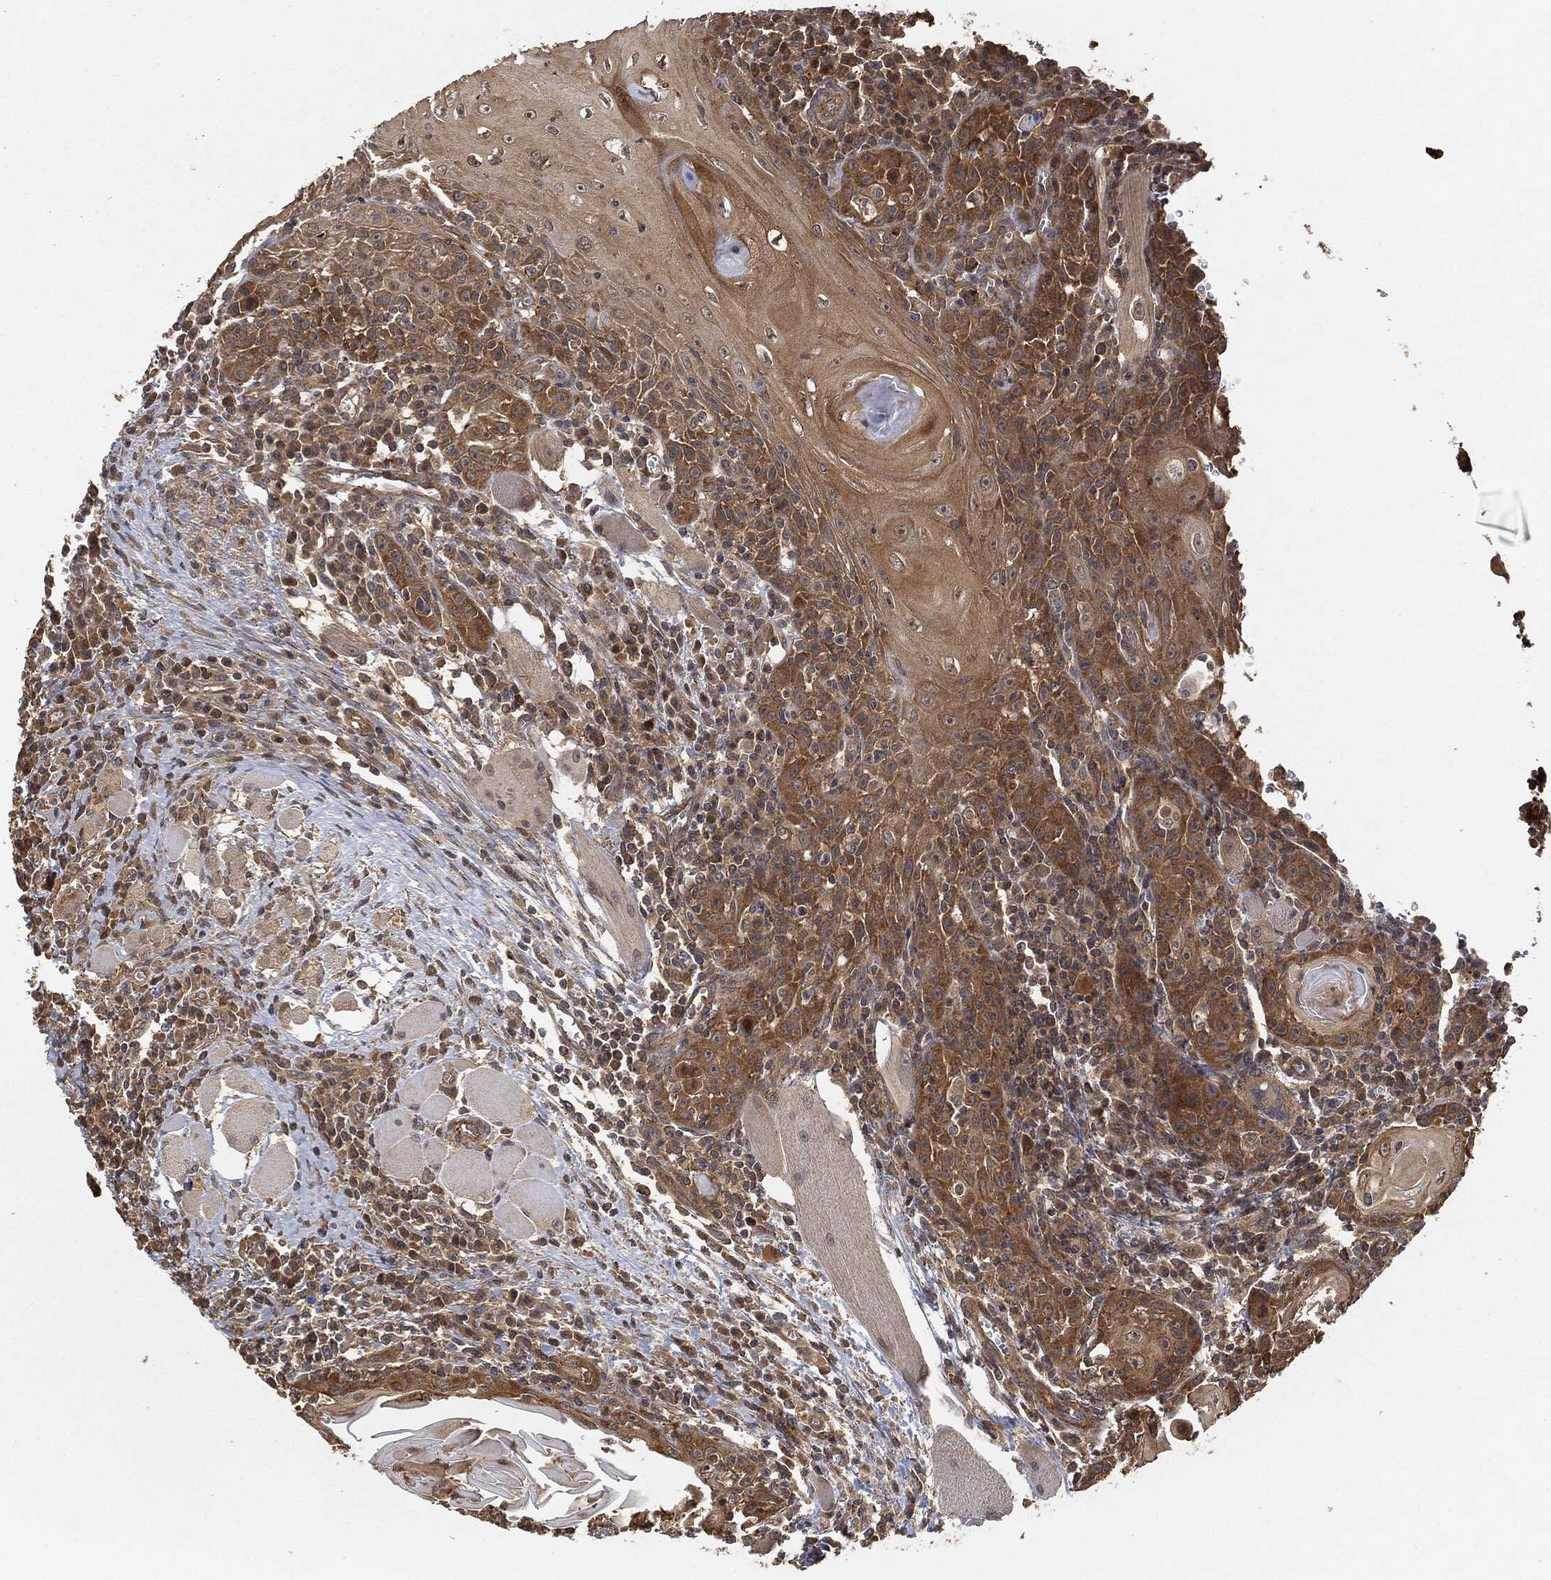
{"staining": {"intensity": "strong", "quantity": "25%-75%", "location": "cytoplasmic/membranous"}, "tissue": "head and neck cancer", "cell_type": "Tumor cells", "image_type": "cancer", "snomed": [{"axis": "morphology", "description": "Normal tissue, NOS"}, {"axis": "morphology", "description": "Squamous cell carcinoma, NOS"}, {"axis": "topography", "description": "Oral tissue"}, {"axis": "topography", "description": "Head-Neck"}], "caption": "Human head and neck cancer stained with a brown dye exhibits strong cytoplasmic/membranous positive positivity in approximately 25%-75% of tumor cells.", "gene": "TPT1", "patient": {"sex": "male", "age": 52}}